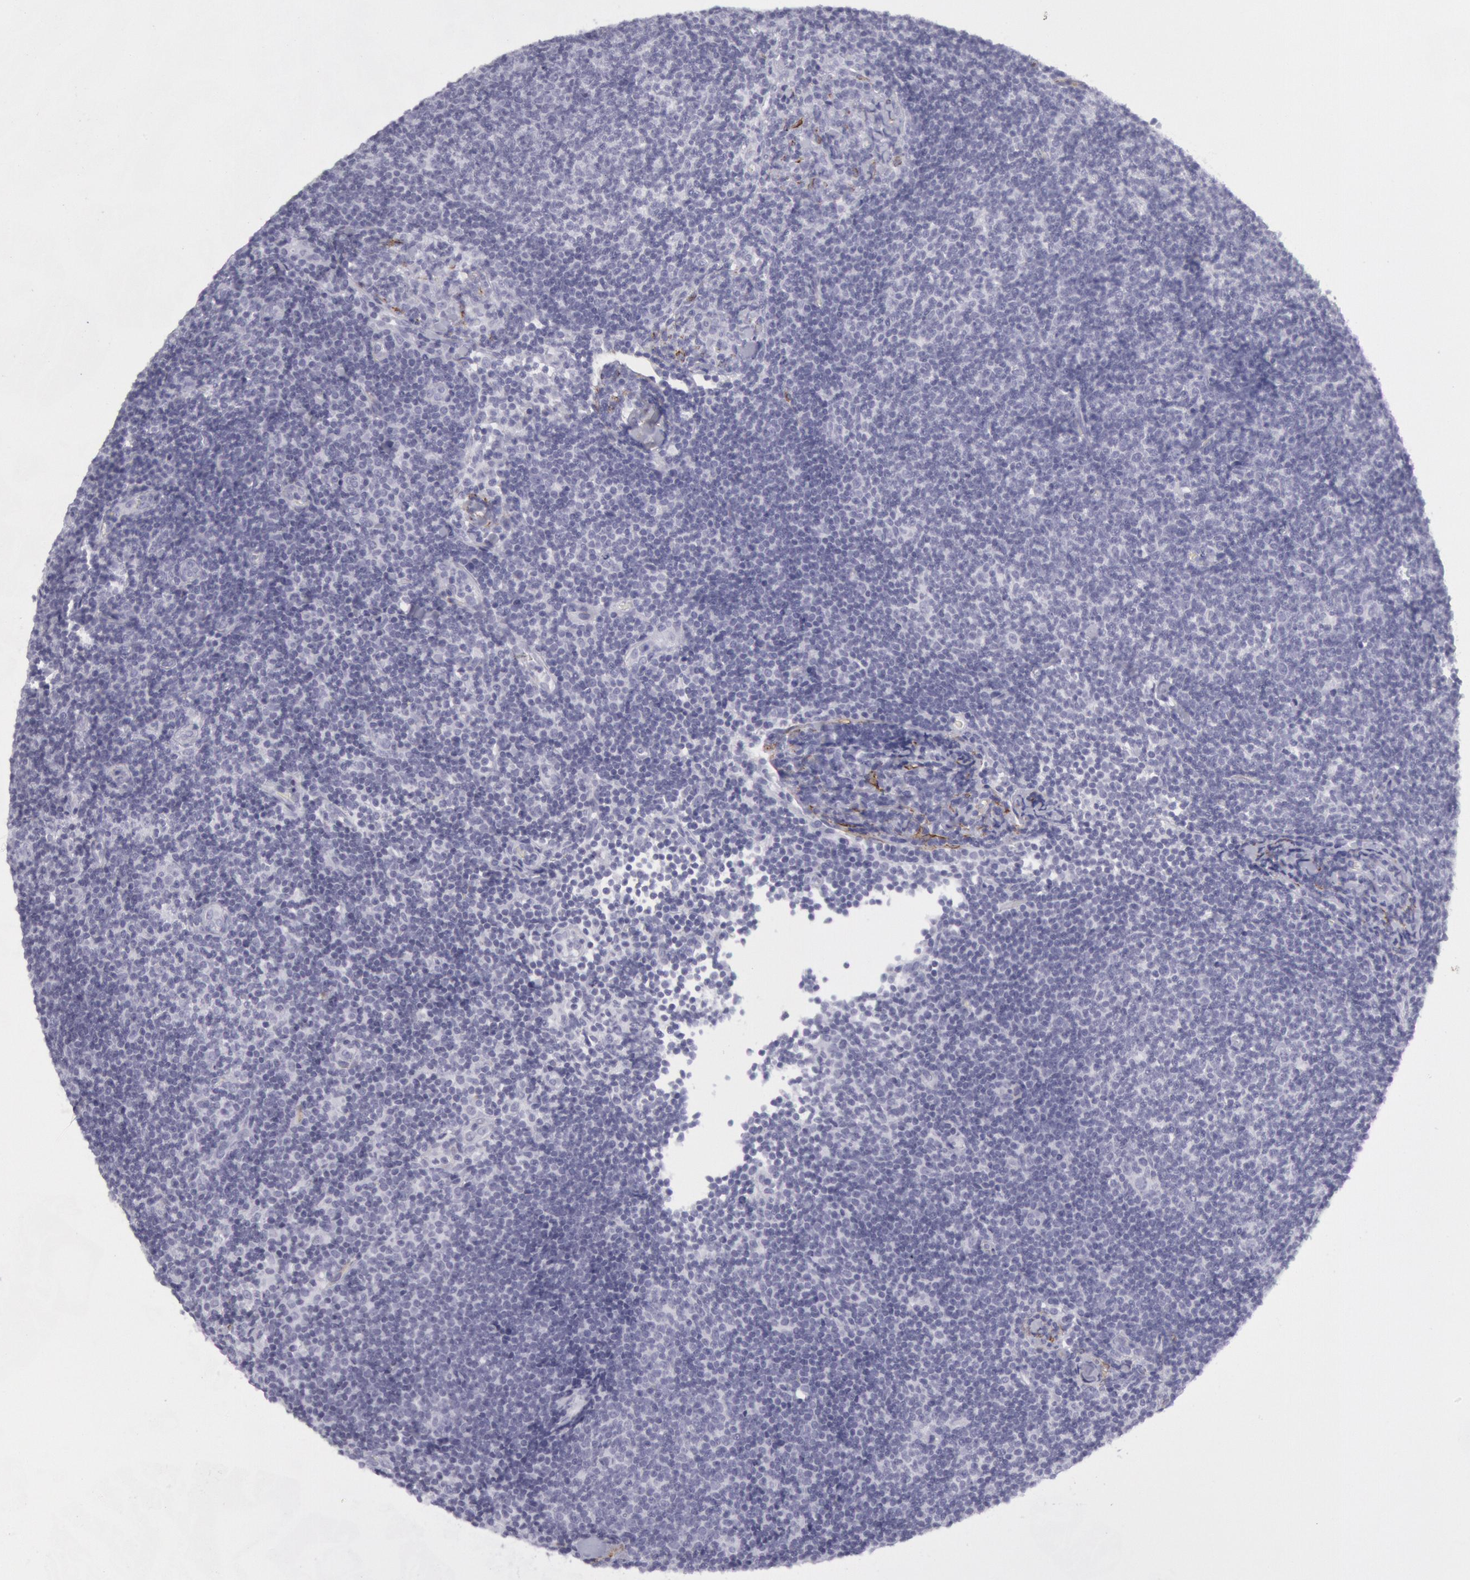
{"staining": {"intensity": "negative", "quantity": "none", "location": "none"}, "tissue": "lymphoma", "cell_type": "Tumor cells", "image_type": "cancer", "snomed": [{"axis": "morphology", "description": "Malignant lymphoma, non-Hodgkin's type, Low grade"}, {"axis": "topography", "description": "Lymph node"}], "caption": "Histopathology image shows no protein positivity in tumor cells of low-grade malignant lymphoma, non-Hodgkin's type tissue. (DAB (3,3'-diaminobenzidine) IHC with hematoxylin counter stain).", "gene": "CDH13", "patient": {"sex": "male", "age": 49}}